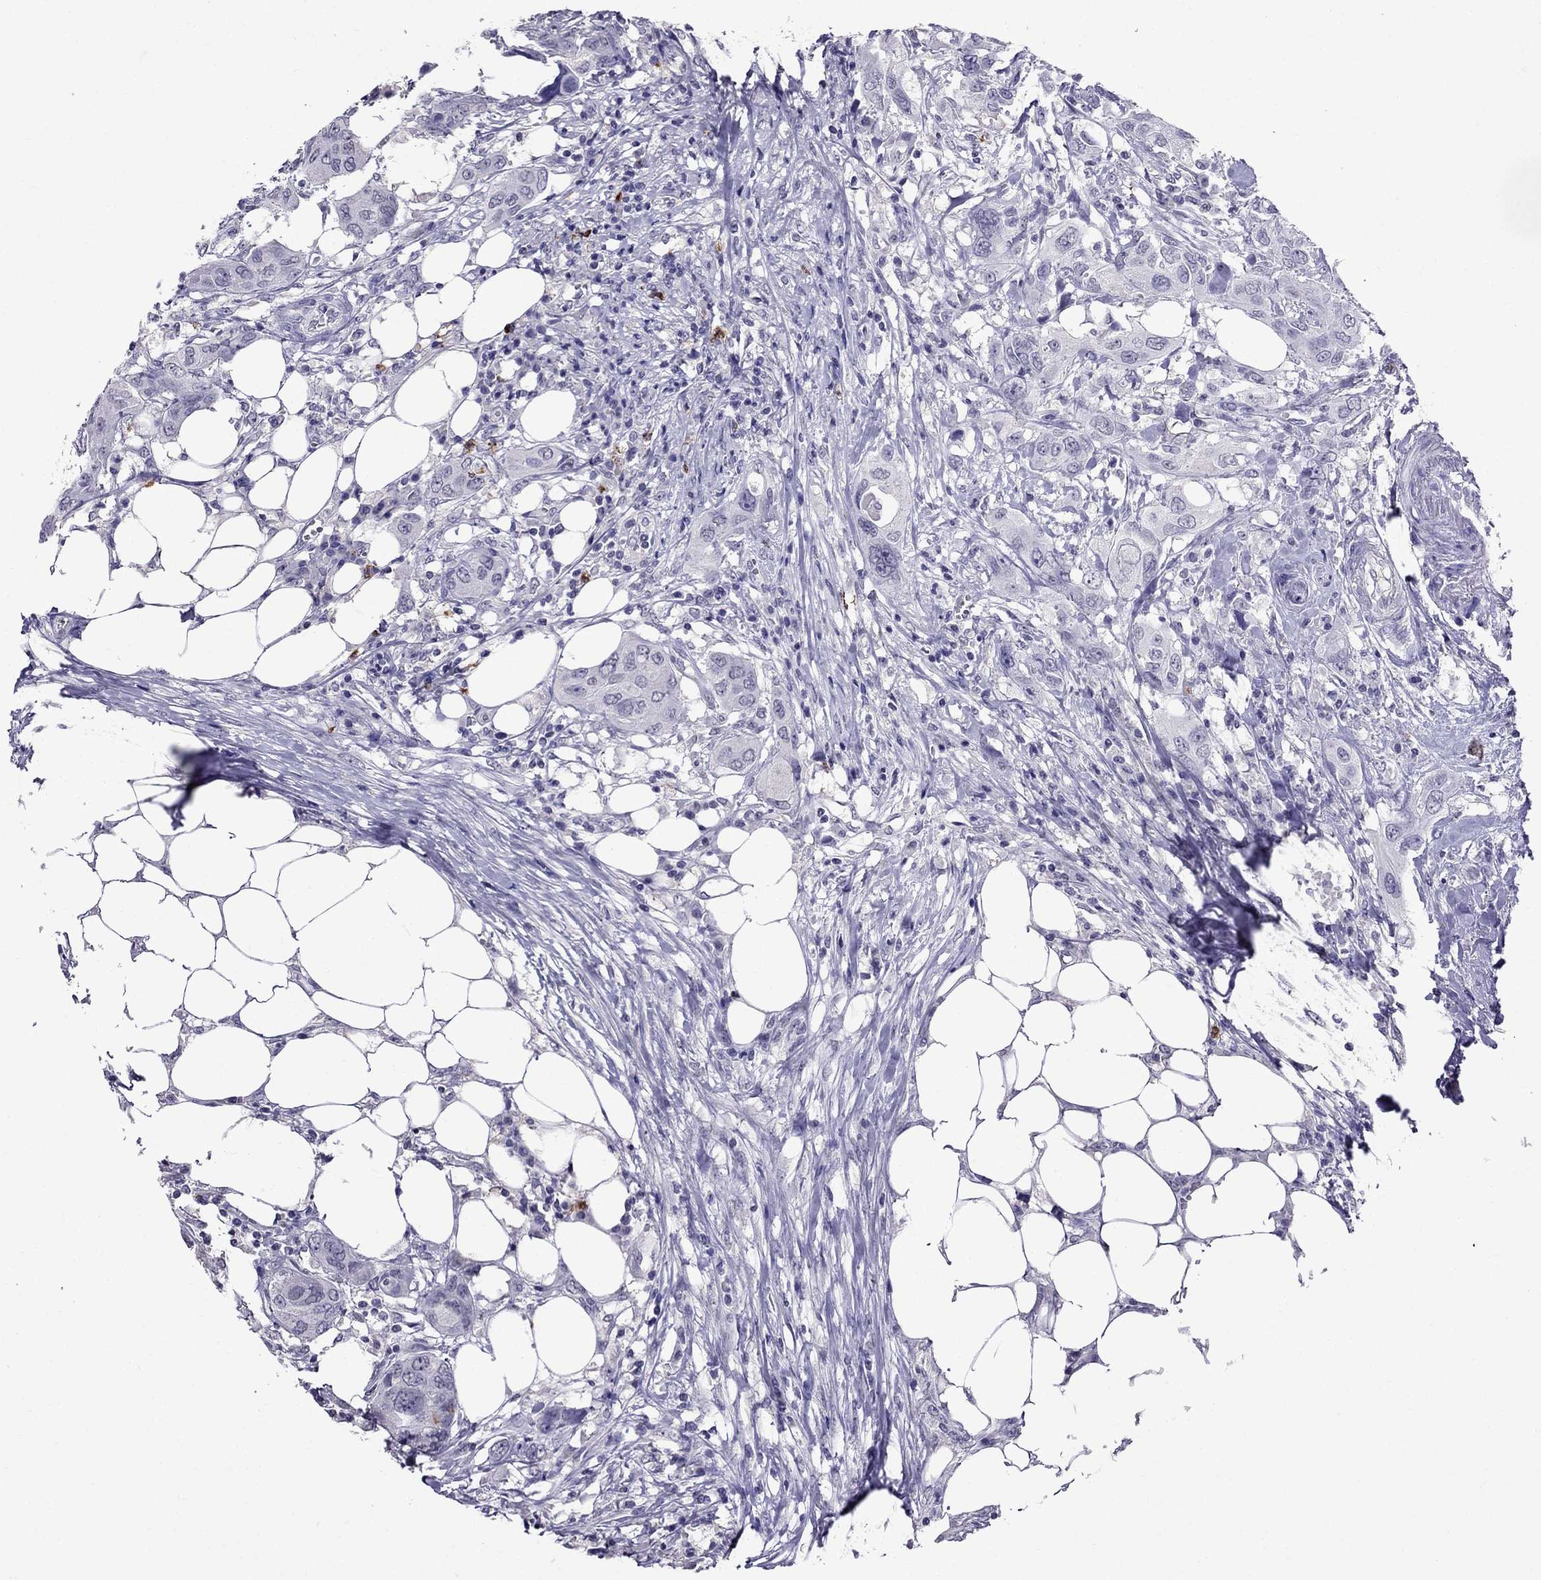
{"staining": {"intensity": "negative", "quantity": "none", "location": "none"}, "tissue": "urothelial cancer", "cell_type": "Tumor cells", "image_type": "cancer", "snomed": [{"axis": "morphology", "description": "Urothelial carcinoma, NOS"}, {"axis": "morphology", "description": "Urothelial carcinoma, High grade"}, {"axis": "topography", "description": "Urinary bladder"}], "caption": "Tumor cells are negative for protein expression in human urothelial cancer.", "gene": "OLFM4", "patient": {"sex": "male", "age": 63}}